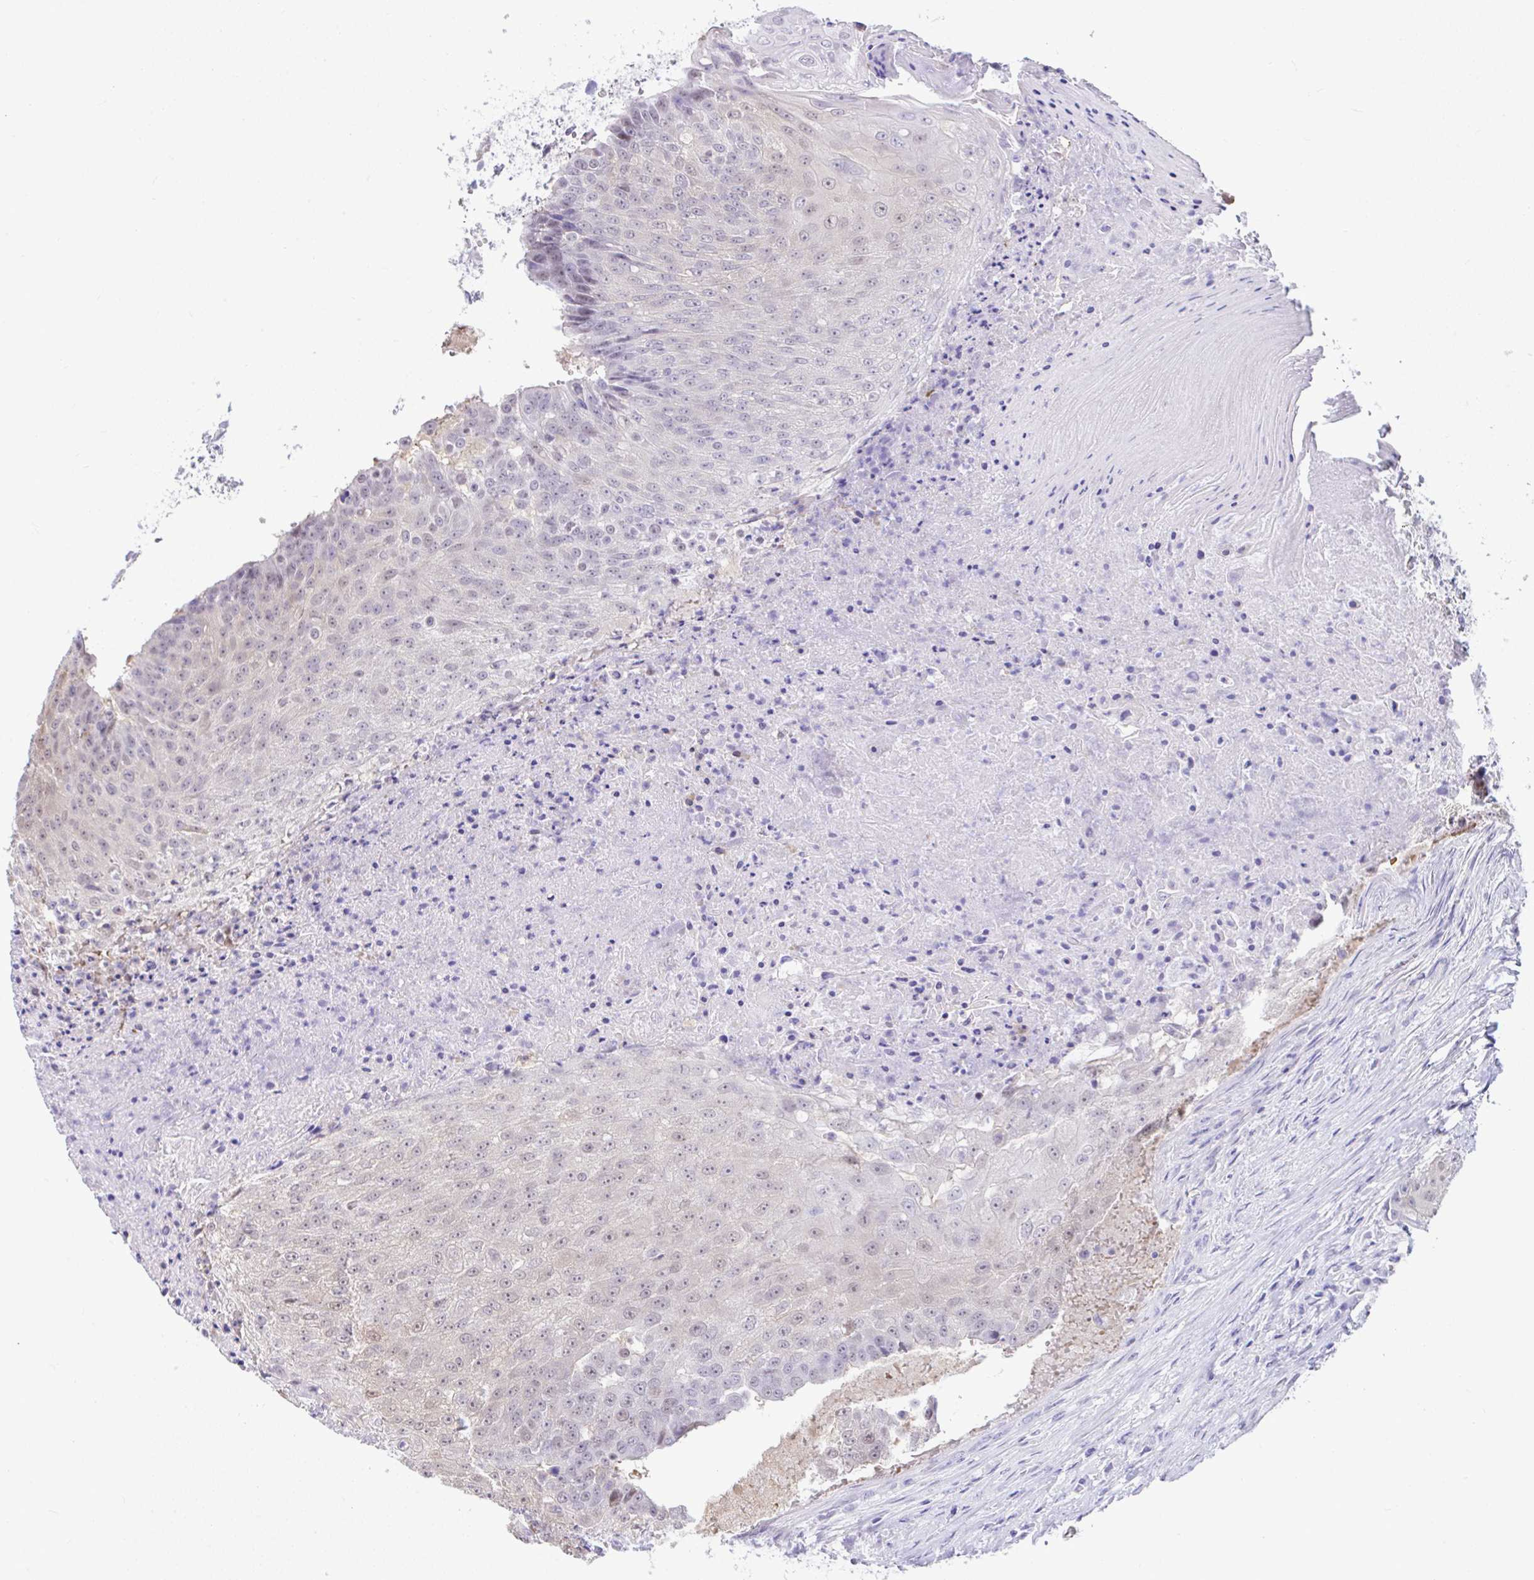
{"staining": {"intensity": "weak", "quantity": "25%-75%", "location": "nuclear"}, "tissue": "urothelial cancer", "cell_type": "Tumor cells", "image_type": "cancer", "snomed": [{"axis": "morphology", "description": "Urothelial carcinoma, High grade"}, {"axis": "topography", "description": "Urinary bladder"}], "caption": "High-power microscopy captured an immunohistochemistry (IHC) histopathology image of urothelial carcinoma (high-grade), revealing weak nuclear staining in approximately 25%-75% of tumor cells. (DAB IHC with brightfield microscopy, high magnification).", "gene": "ZNF485", "patient": {"sex": "female", "age": 63}}